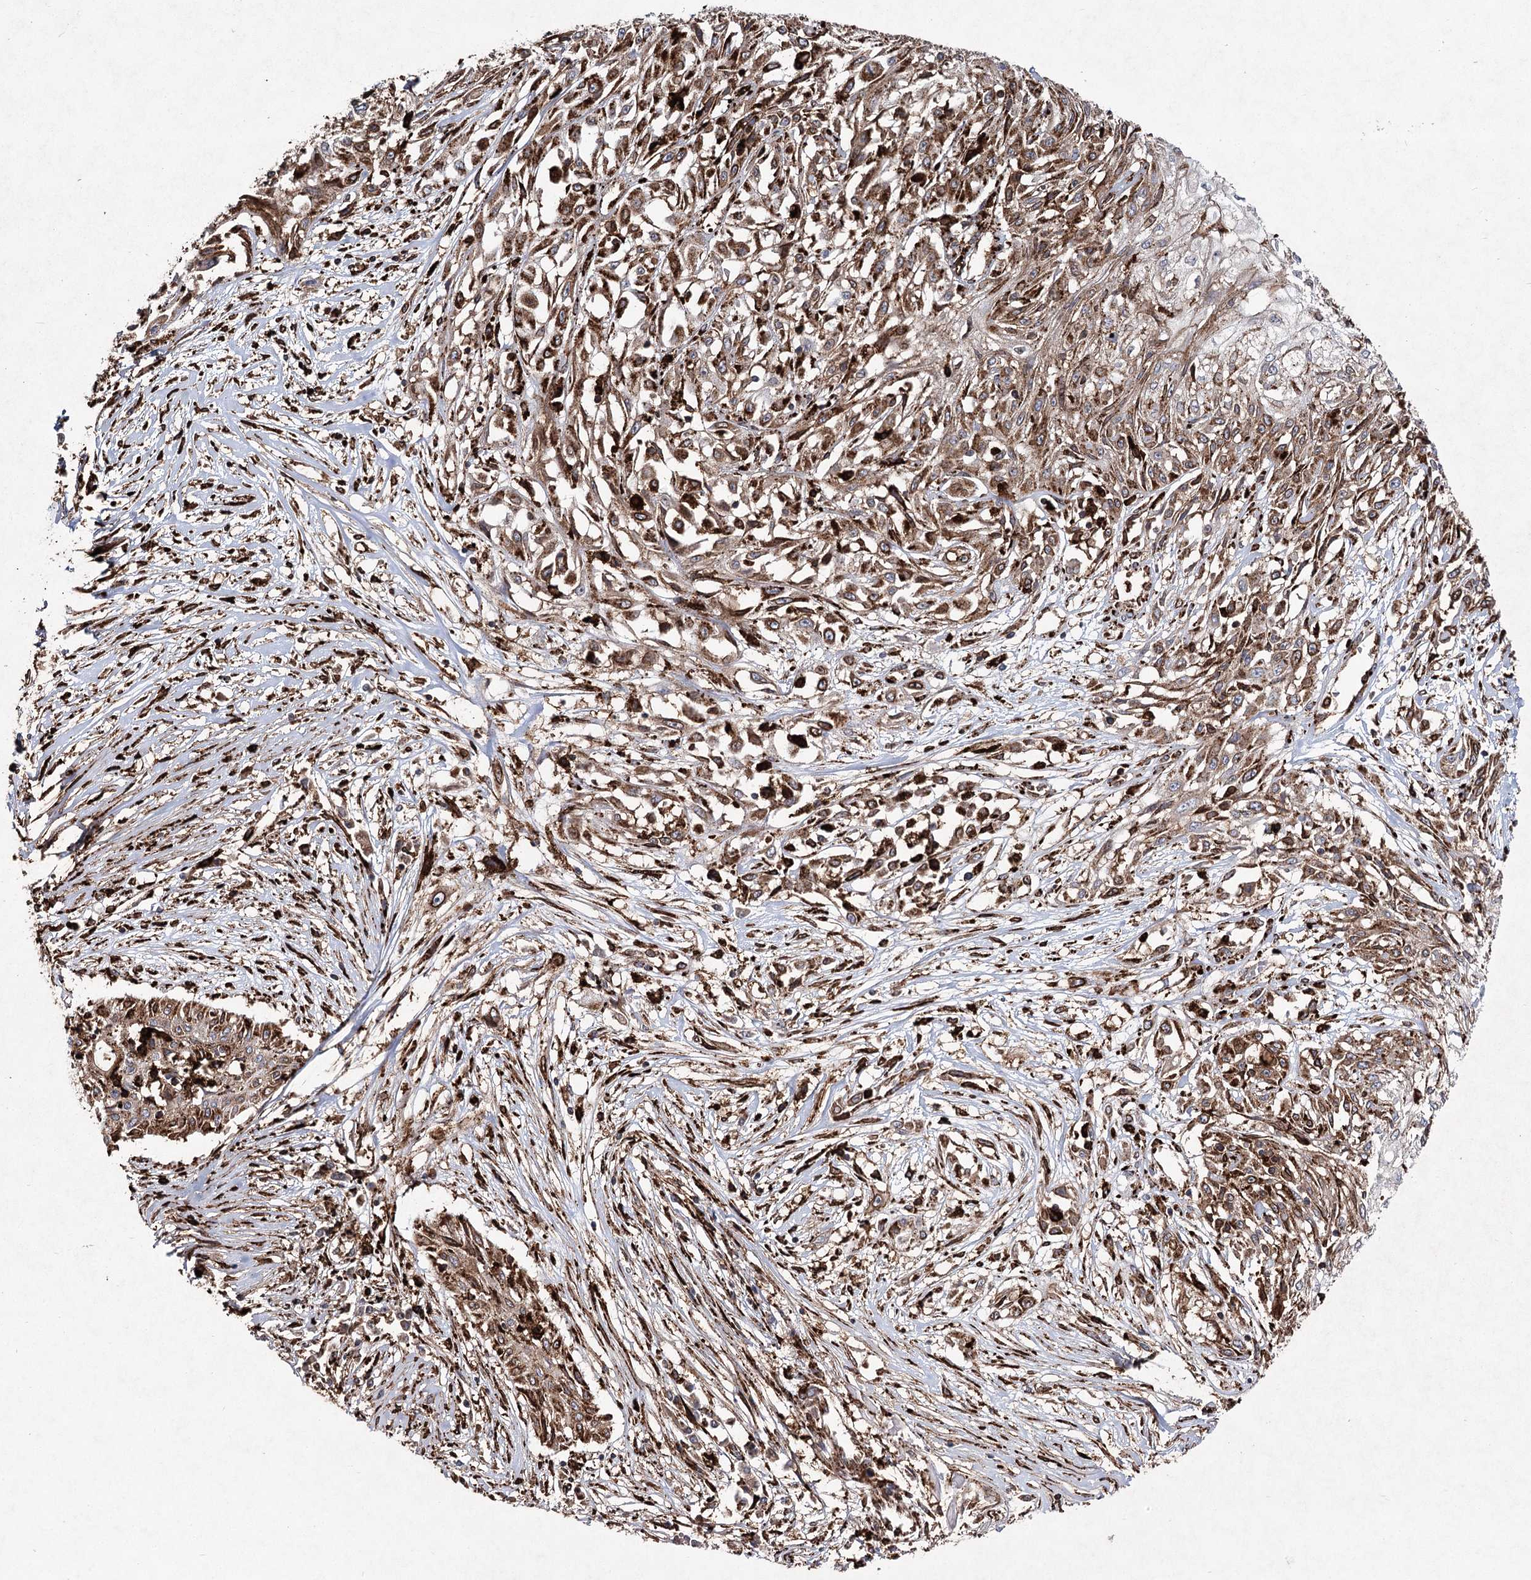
{"staining": {"intensity": "moderate", "quantity": ">75%", "location": "cytoplasmic/membranous"}, "tissue": "skin cancer", "cell_type": "Tumor cells", "image_type": "cancer", "snomed": [{"axis": "morphology", "description": "Squamous cell carcinoma, NOS"}, {"axis": "morphology", "description": "Squamous cell carcinoma, metastatic, NOS"}, {"axis": "topography", "description": "Skin"}, {"axis": "topography", "description": "Lymph node"}], "caption": "IHC micrograph of skin squamous cell carcinoma stained for a protein (brown), which shows medium levels of moderate cytoplasmic/membranous positivity in about >75% of tumor cells.", "gene": "DCUN1D4", "patient": {"sex": "male", "age": 75}}